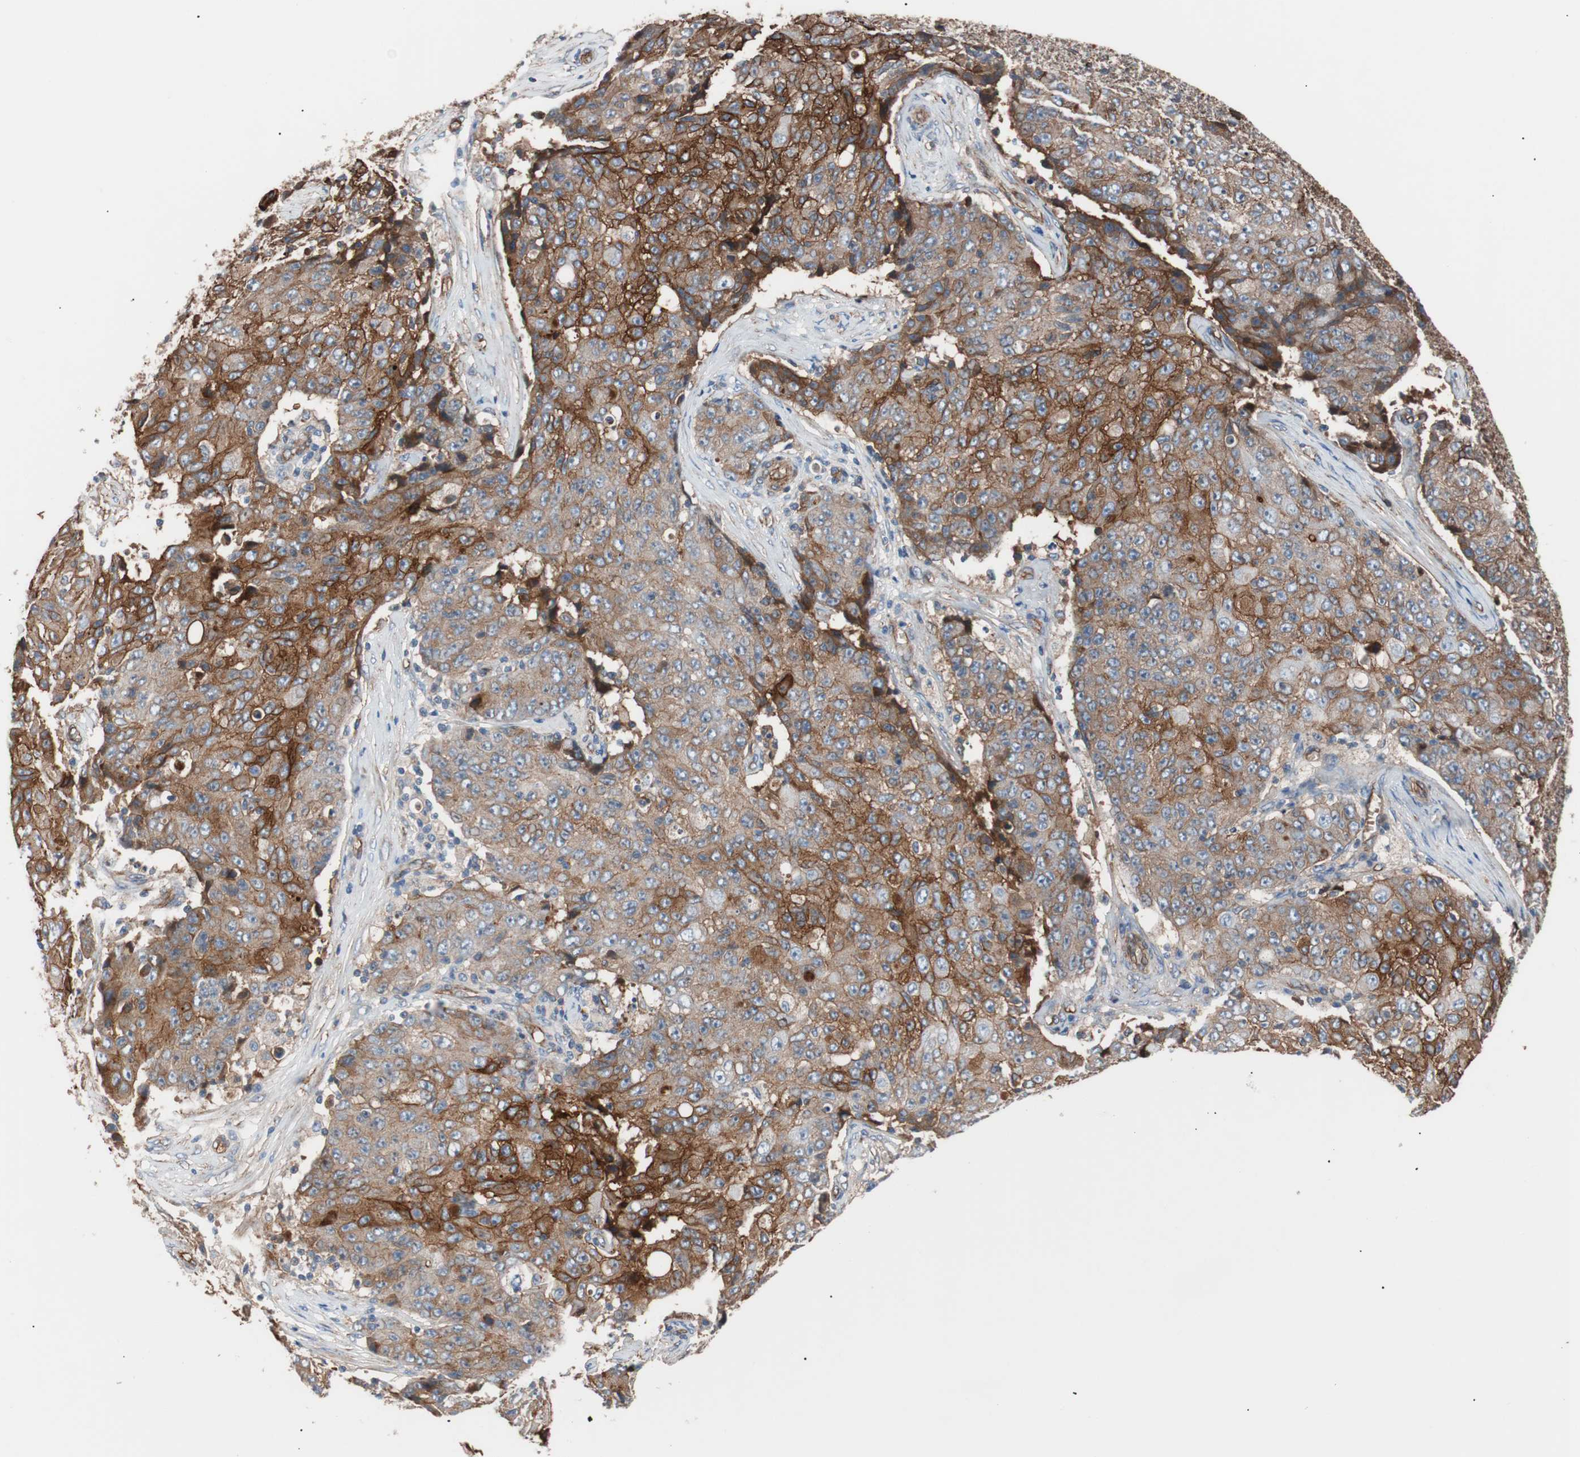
{"staining": {"intensity": "strong", "quantity": "25%-75%", "location": "cytoplasmic/membranous"}, "tissue": "ovarian cancer", "cell_type": "Tumor cells", "image_type": "cancer", "snomed": [{"axis": "morphology", "description": "Carcinoma, endometroid"}, {"axis": "topography", "description": "Ovary"}], "caption": "Human ovarian cancer (endometroid carcinoma) stained for a protein (brown) shows strong cytoplasmic/membranous positive staining in about 25%-75% of tumor cells.", "gene": "SPINT1", "patient": {"sex": "female", "age": 42}}